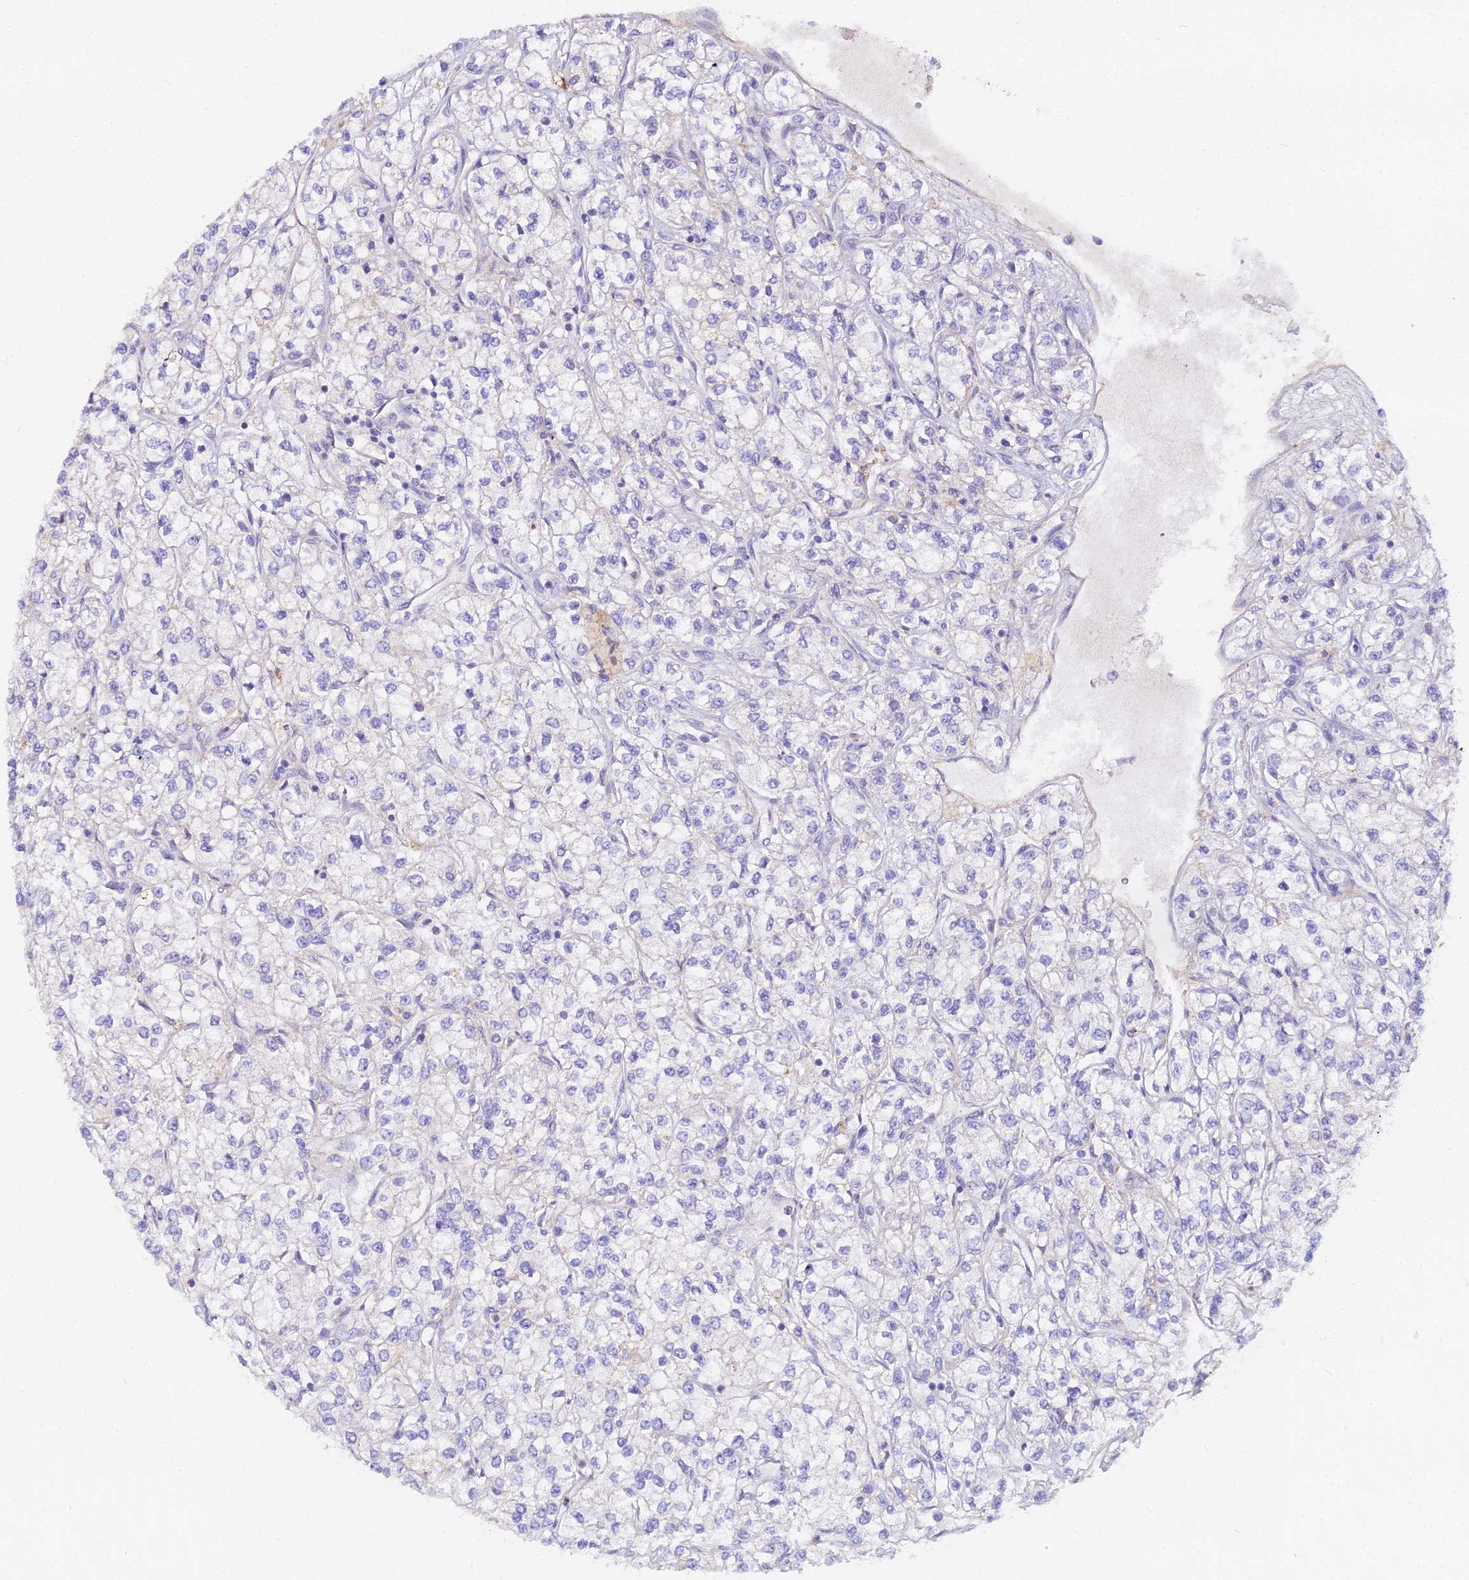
{"staining": {"intensity": "negative", "quantity": "none", "location": "none"}, "tissue": "renal cancer", "cell_type": "Tumor cells", "image_type": "cancer", "snomed": [{"axis": "morphology", "description": "Adenocarcinoma, NOS"}, {"axis": "topography", "description": "Kidney"}], "caption": "DAB (3,3'-diaminobenzidine) immunohistochemical staining of human renal adenocarcinoma demonstrates no significant positivity in tumor cells.", "gene": "GLYAT", "patient": {"sex": "male", "age": 80}}